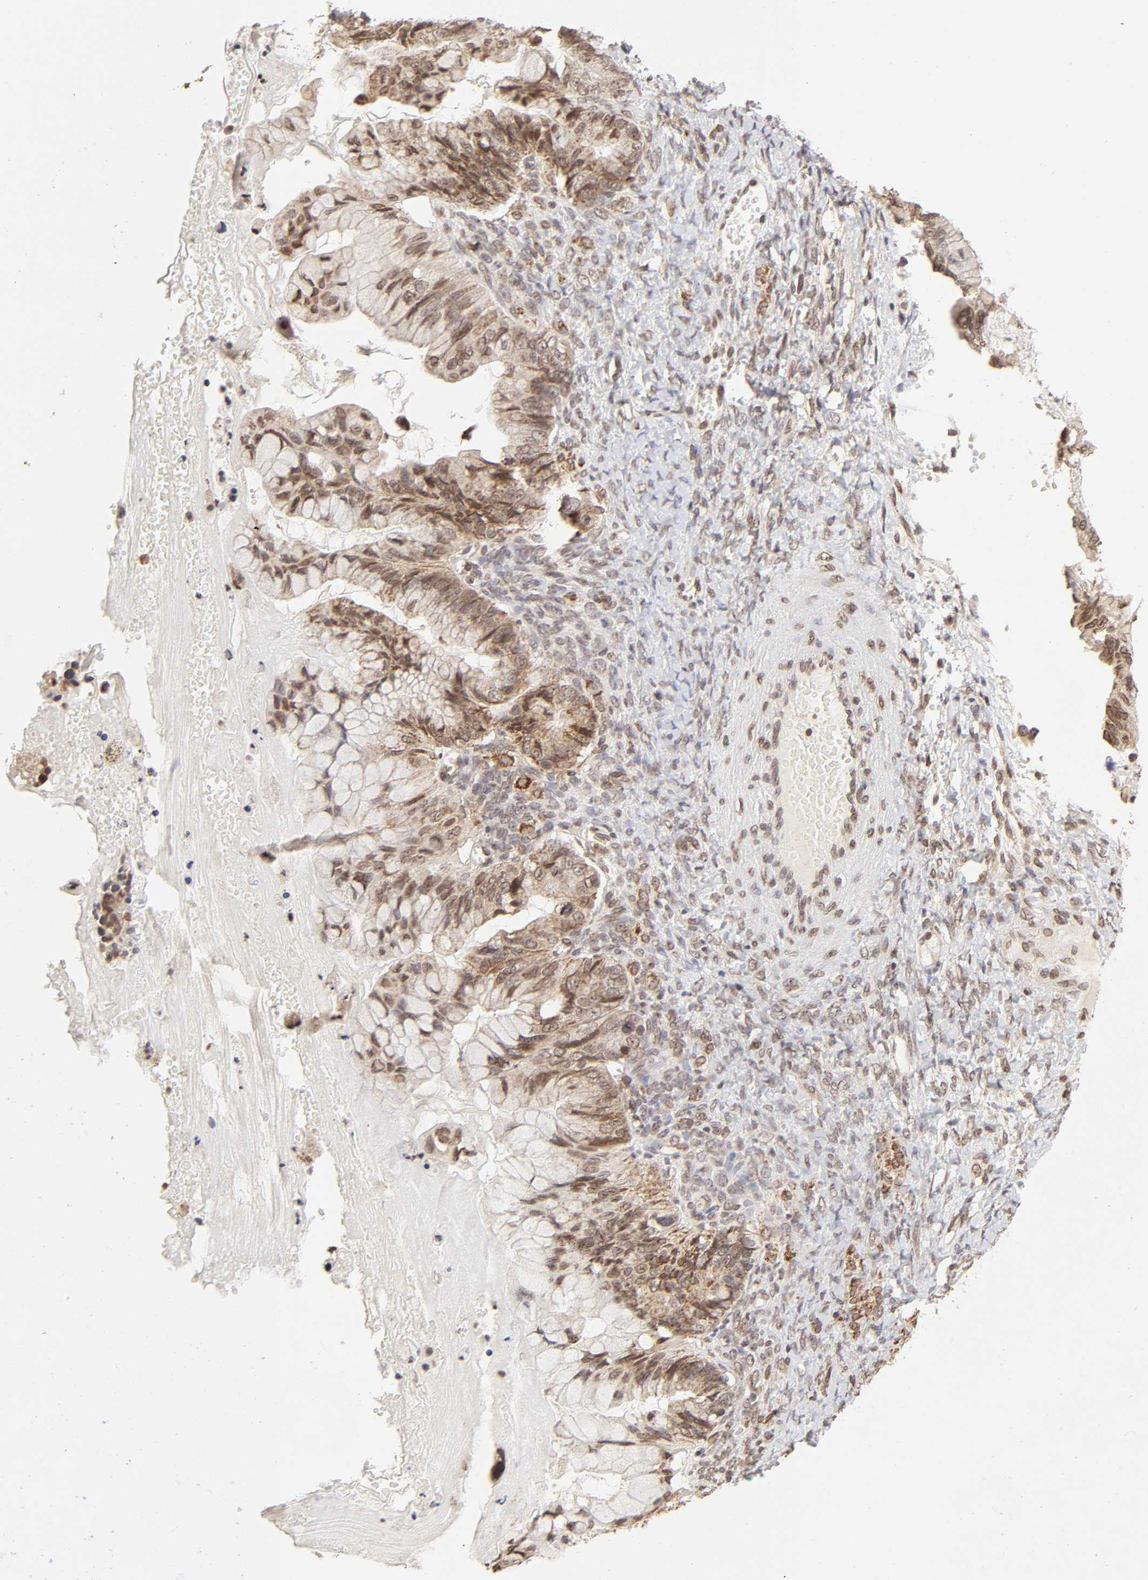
{"staining": {"intensity": "weak", "quantity": ">75%", "location": "cytoplasmic/membranous,nuclear"}, "tissue": "ovarian cancer", "cell_type": "Tumor cells", "image_type": "cancer", "snomed": [{"axis": "morphology", "description": "Cystadenocarcinoma, mucinous, NOS"}, {"axis": "topography", "description": "Ovary"}], "caption": "Protein staining shows weak cytoplasmic/membranous and nuclear positivity in approximately >75% of tumor cells in ovarian cancer.", "gene": "MLLT6", "patient": {"sex": "female", "age": 36}}